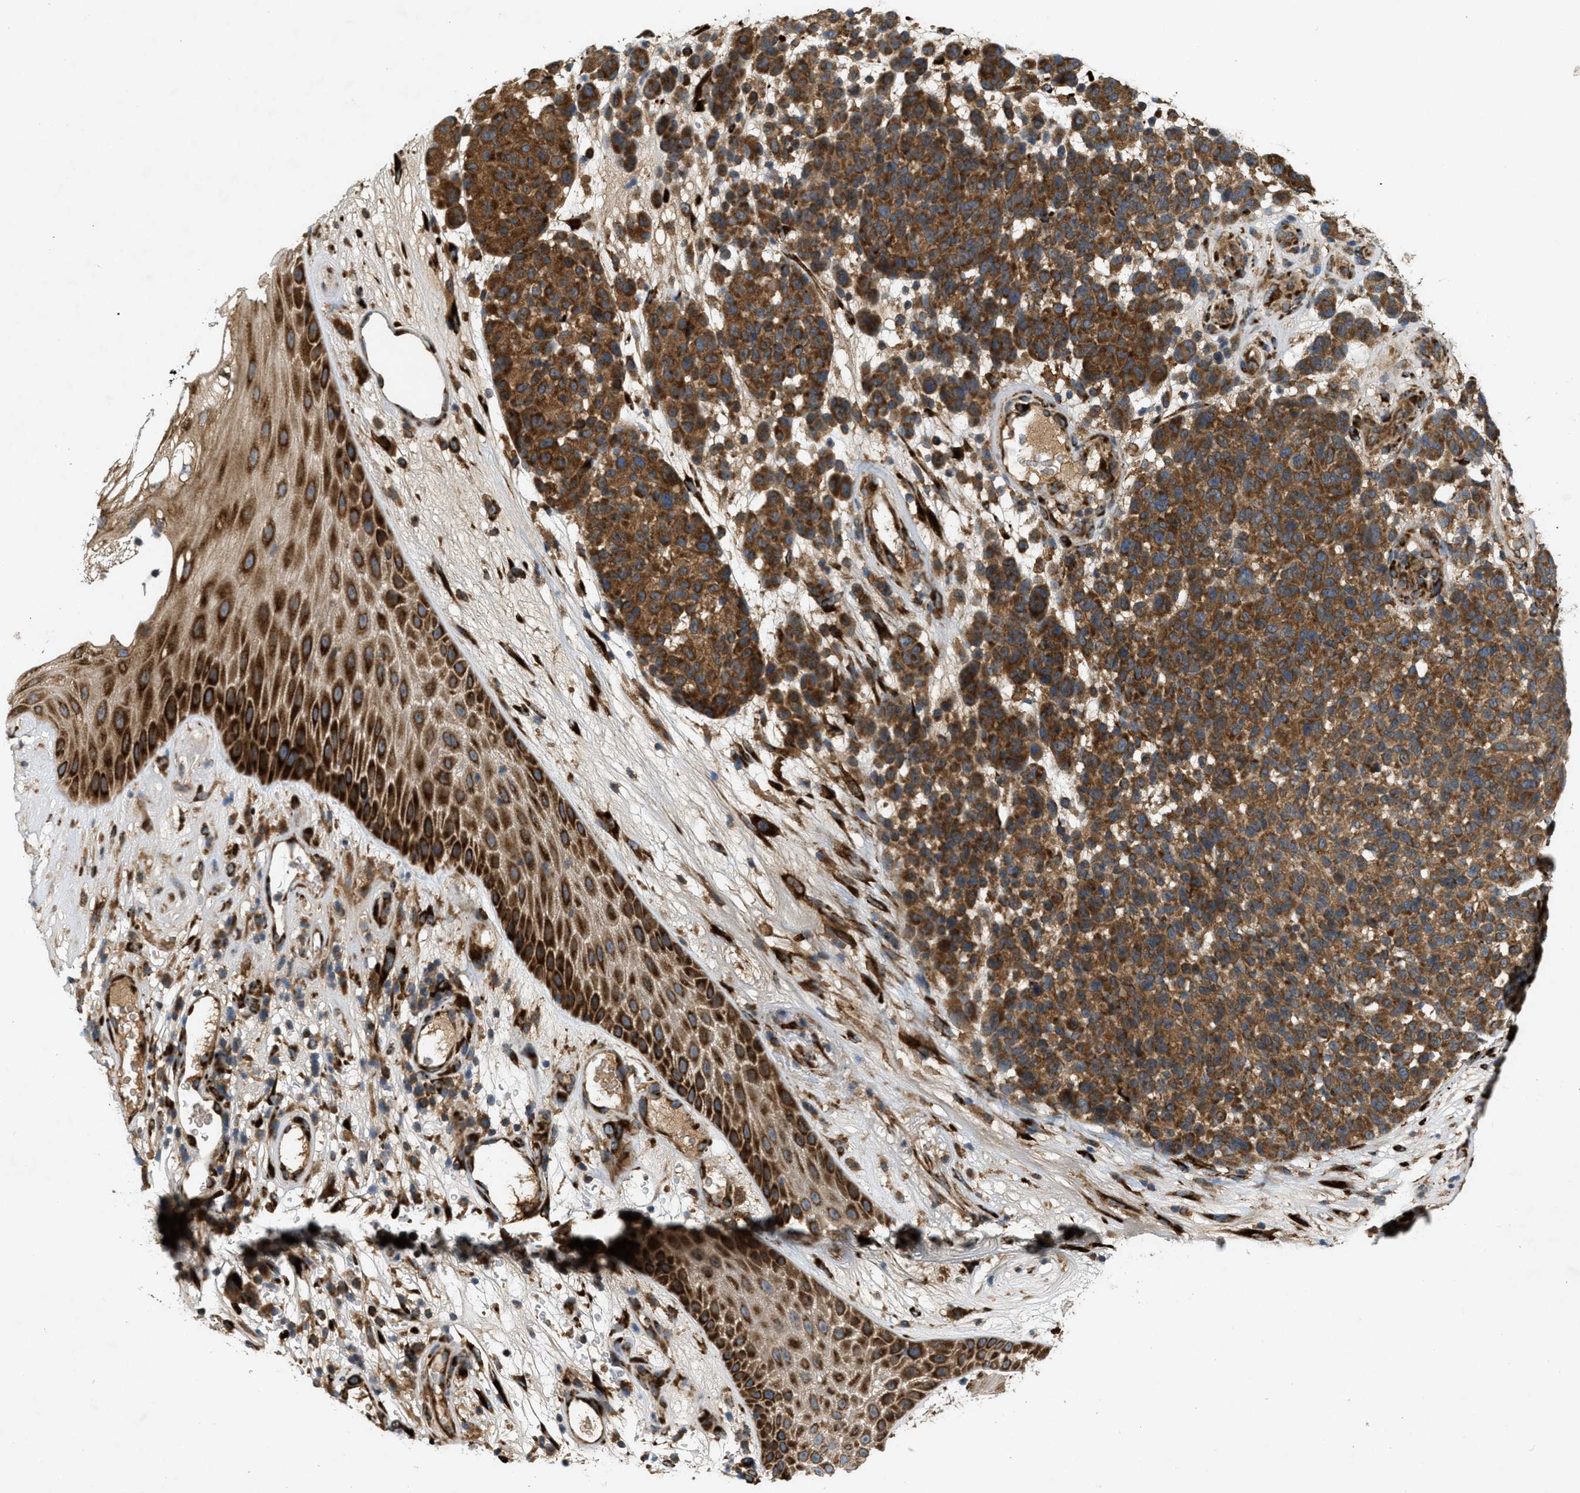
{"staining": {"intensity": "moderate", "quantity": ">75%", "location": "cytoplasmic/membranous"}, "tissue": "melanoma", "cell_type": "Tumor cells", "image_type": "cancer", "snomed": [{"axis": "morphology", "description": "Malignant melanoma, NOS"}, {"axis": "topography", "description": "Skin"}], "caption": "Immunohistochemistry (IHC) photomicrograph of human melanoma stained for a protein (brown), which demonstrates medium levels of moderate cytoplasmic/membranous staining in approximately >75% of tumor cells.", "gene": "PCDH18", "patient": {"sex": "male", "age": 59}}